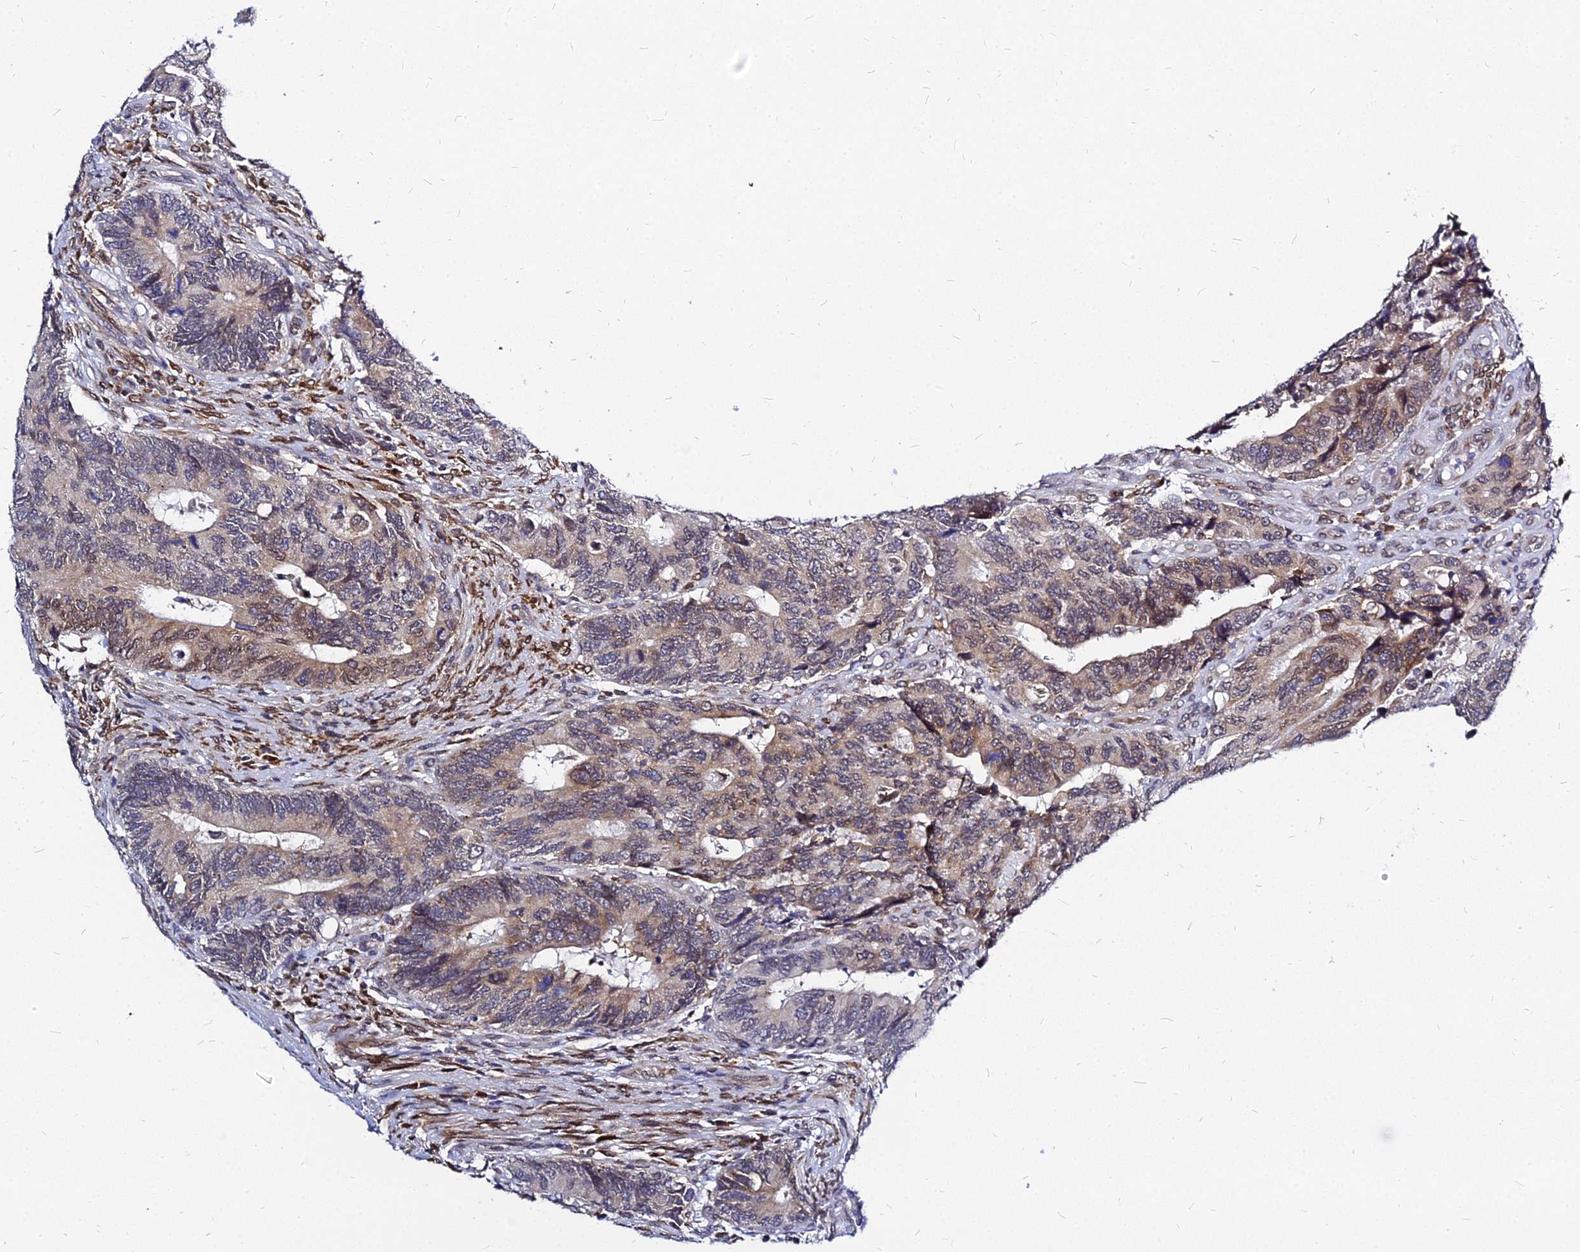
{"staining": {"intensity": "moderate", "quantity": "25%-75%", "location": "cytoplasmic/membranous"}, "tissue": "colorectal cancer", "cell_type": "Tumor cells", "image_type": "cancer", "snomed": [{"axis": "morphology", "description": "Adenocarcinoma, NOS"}, {"axis": "topography", "description": "Colon"}], "caption": "Protein expression analysis of colorectal cancer displays moderate cytoplasmic/membranous positivity in approximately 25%-75% of tumor cells.", "gene": "RNF121", "patient": {"sex": "male", "age": 87}}